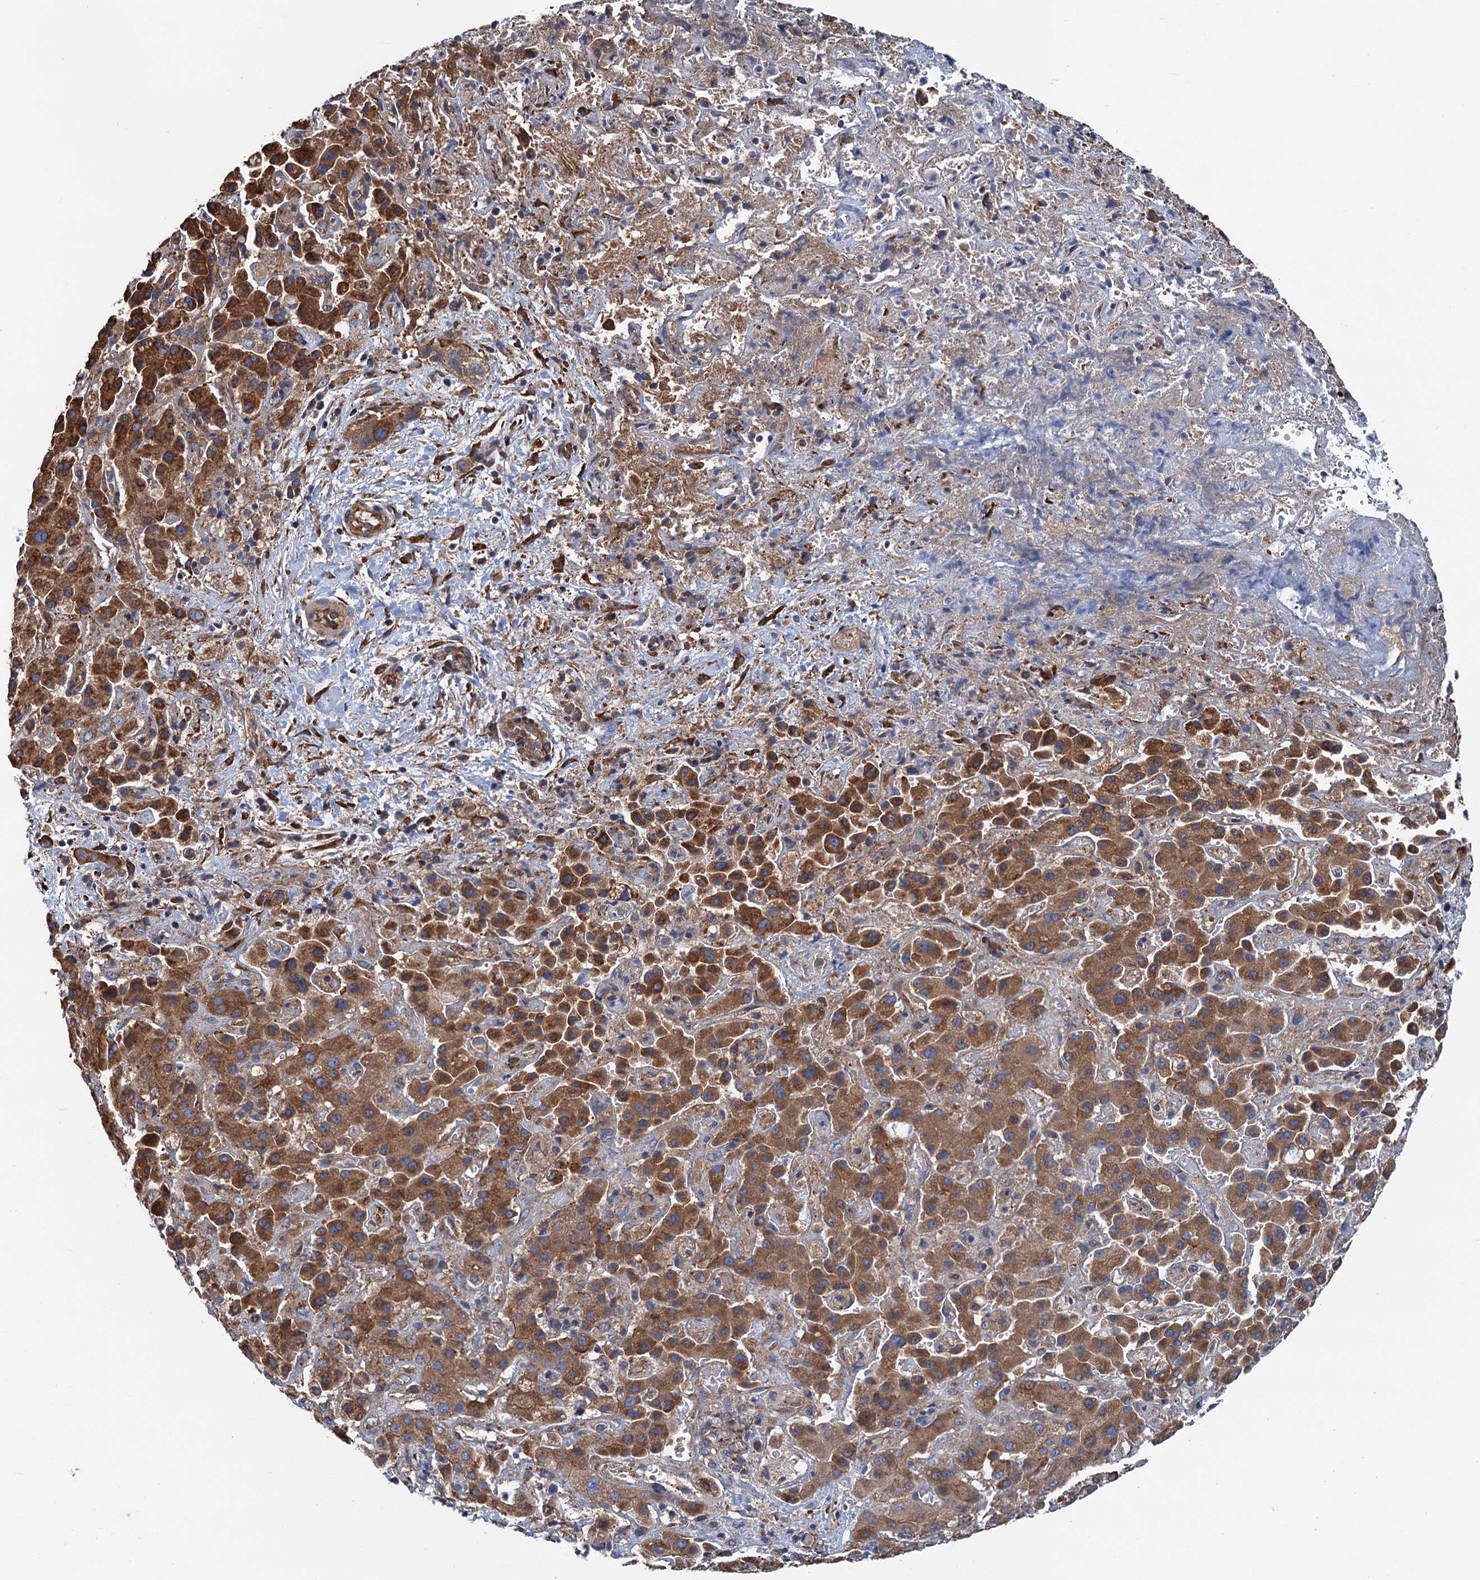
{"staining": {"intensity": "strong", "quantity": ">75%", "location": "cytoplasmic/membranous"}, "tissue": "liver cancer", "cell_type": "Tumor cells", "image_type": "cancer", "snomed": [{"axis": "morphology", "description": "Cholangiocarcinoma"}, {"axis": "topography", "description": "Liver"}], "caption": "The micrograph reveals staining of liver cancer, revealing strong cytoplasmic/membranous protein expression (brown color) within tumor cells.", "gene": "SLC12A7", "patient": {"sex": "female", "age": 52}}